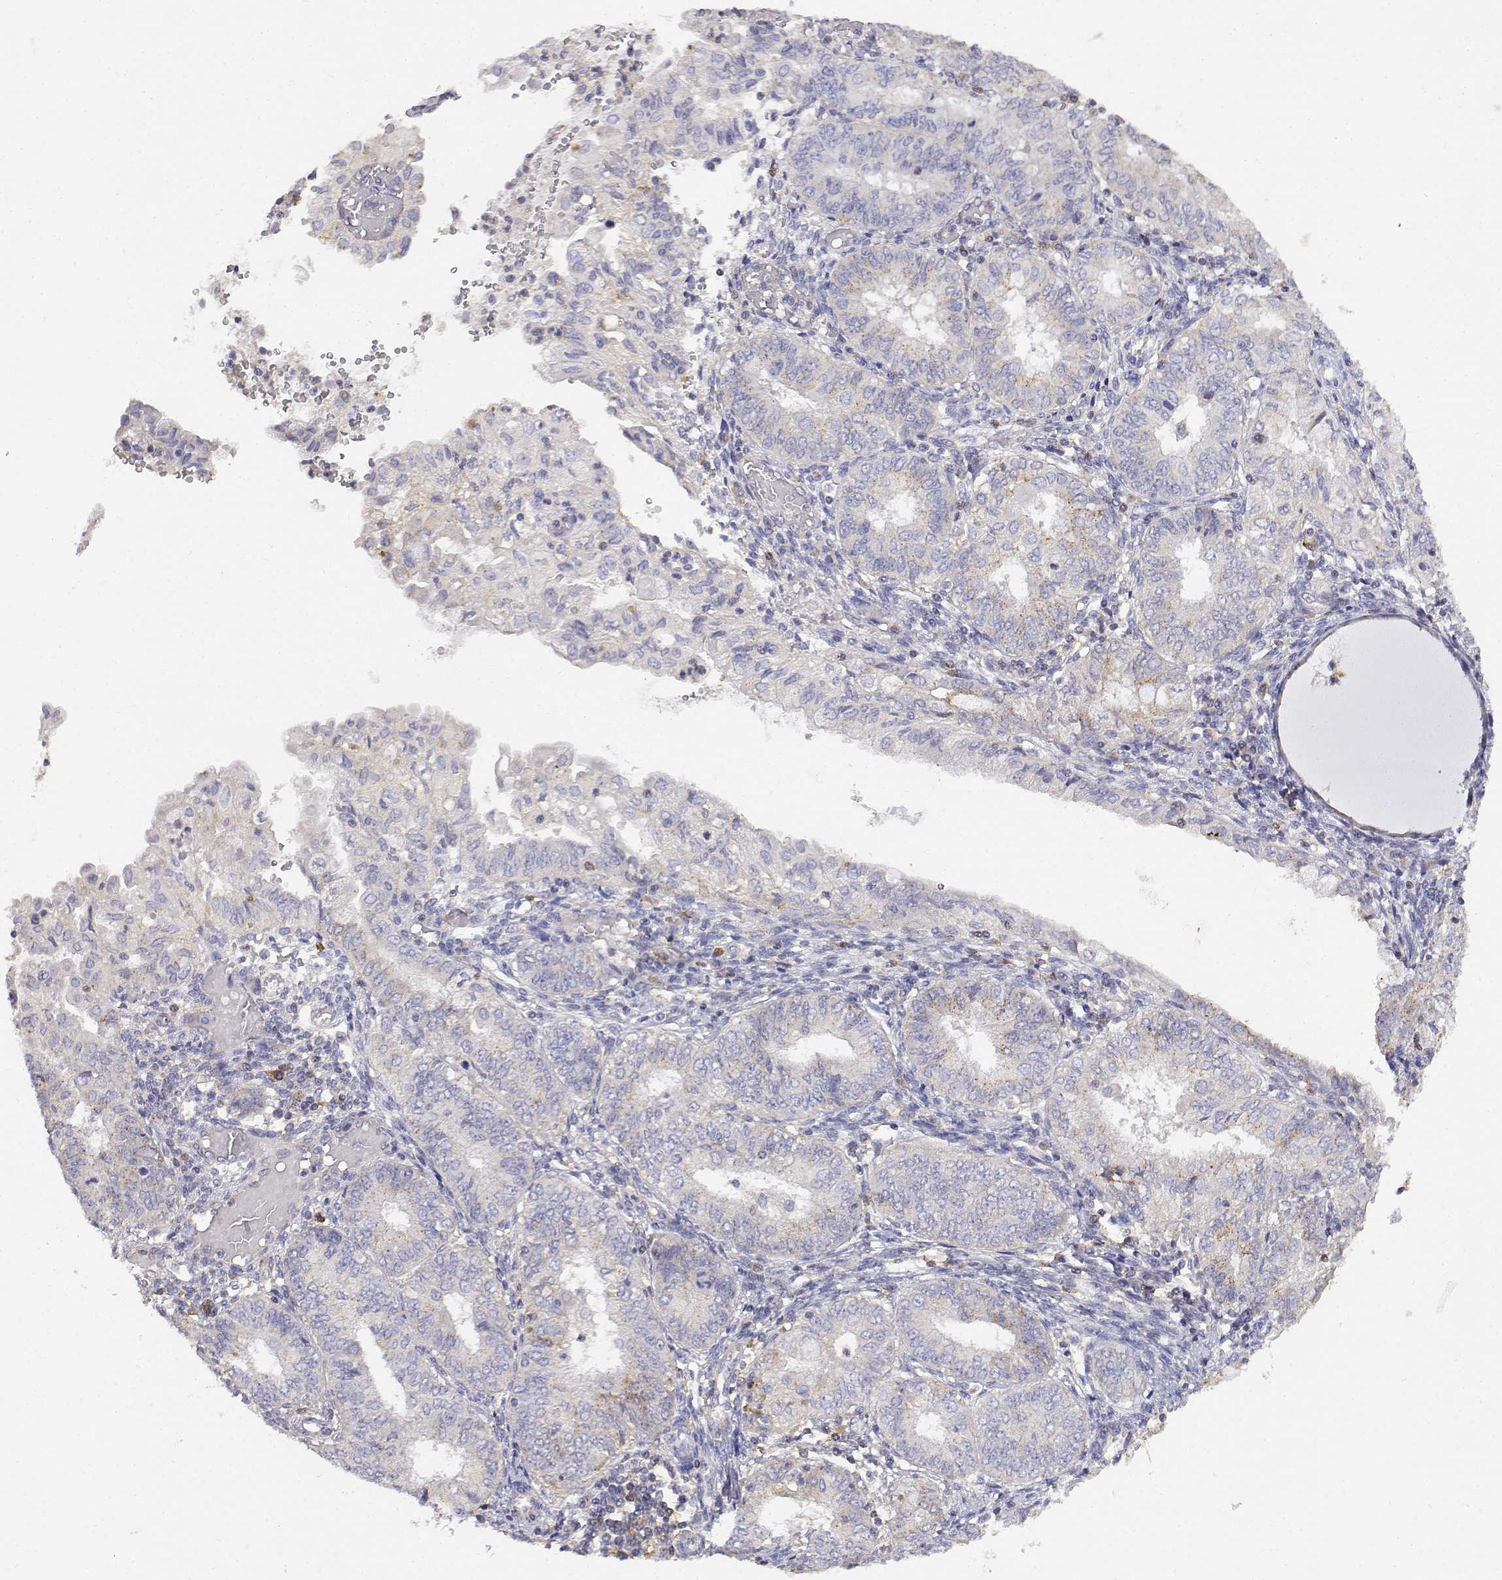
{"staining": {"intensity": "weak", "quantity": "<25%", "location": "cytoplasmic/membranous"}, "tissue": "endometrial cancer", "cell_type": "Tumor cells", "image_type": "cancer", "snomed": [{"axis": "morphology", "description": "Adenocarcinoma, NOS"}, {"axis": "topography", "description": "Endometrium"}], "caption": "The histopathology image exhibits no staining of tumor cells in endometrial cancer (adenocarcinoma).", "gene": "ADA", "patient": {"sex": "female", "age": 68}}